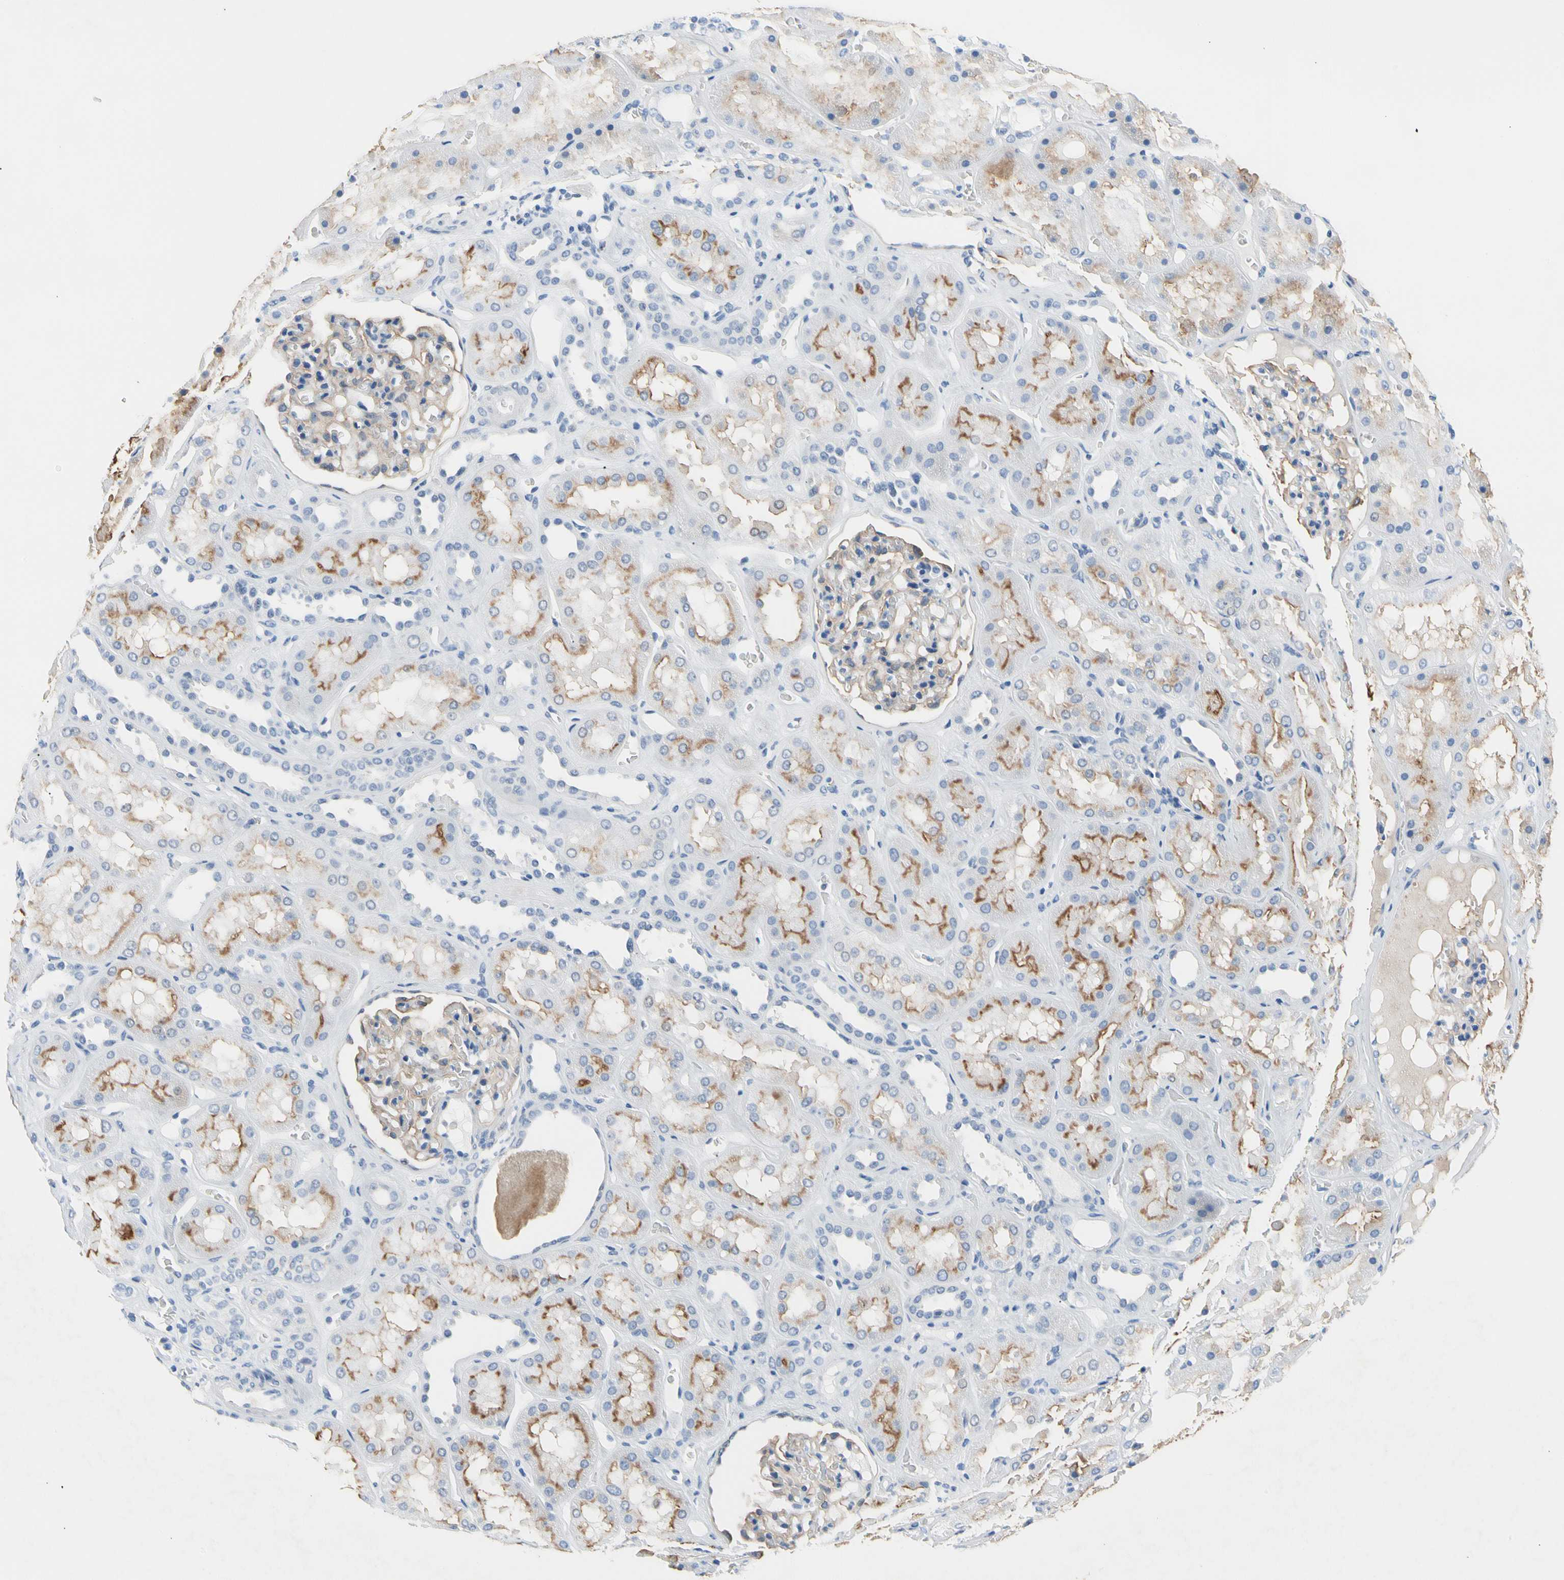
{"staining": {"intensity": "weak", "quantity": "25%-75%", "location": "cytoplasmic/membranous"}, "tissue": "kidney", "cell_type": "Cells in glomeruli", "image_type": "normal", "snomed": [{"axis": "morphology", "description": "Normal tissue, NOS"}, {"axis": "topography", "description": "Kidney"}, {"axis": "topography", "description": "Urinary bladder"}], "caption": "Protein analysis of normal kidney shows weak cytoplasmic/membranous positivity in approximately 25%-75% of cells in glomeruli.", "gene": "MARK1", "patient": {"sex": "male", "age": 64}}